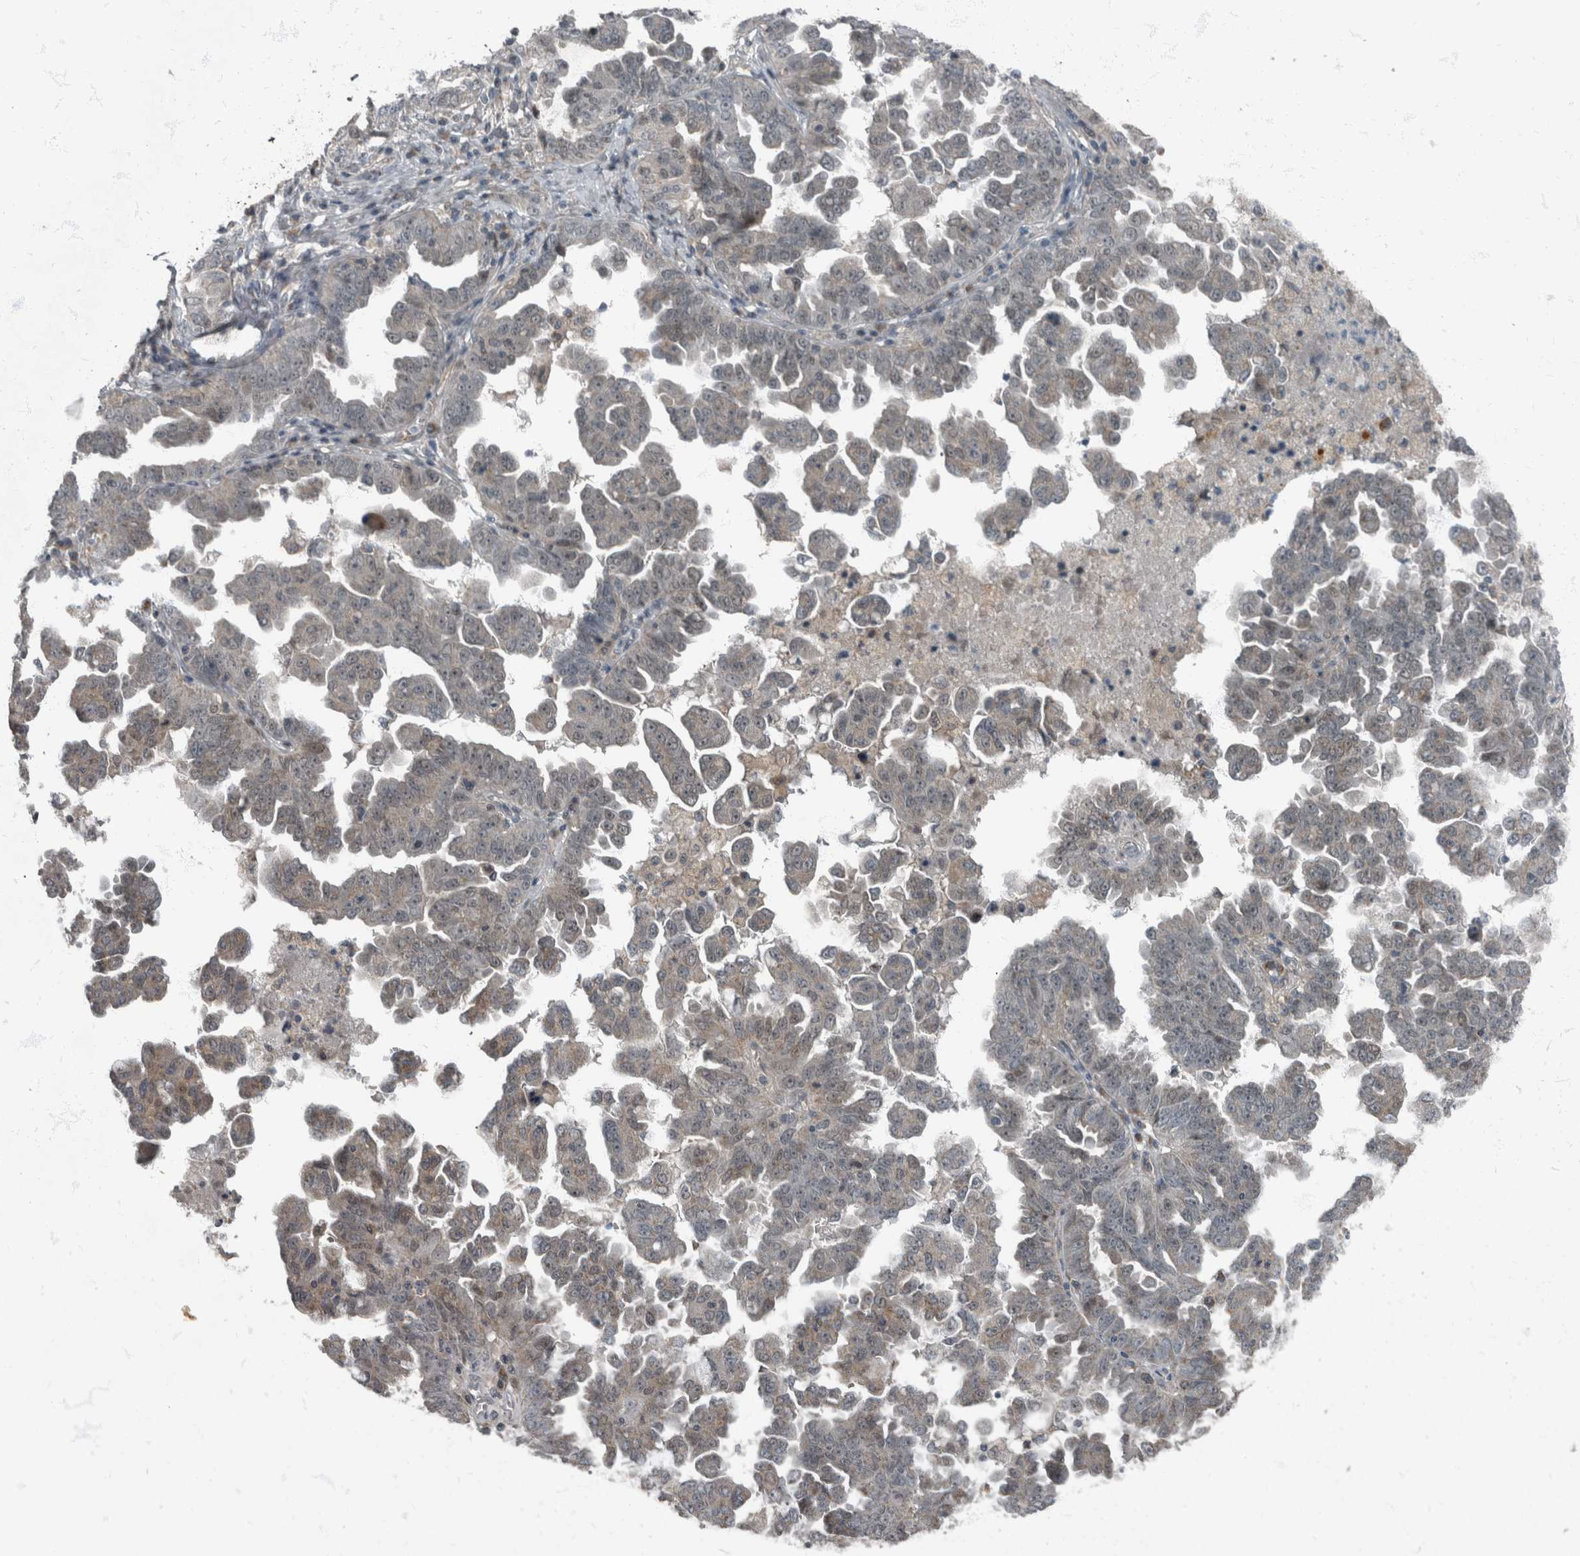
{"staining": {"intensity": "weak", "quantity": "<25%", "location": "cytoplasmic/membranous"}, "tissue": "ovarian cancer", "cell_type": "Tumor cells", "image_type": "cancer", "snomed": [{"axis": "morphology", "description": "Carcinoma, endometroid"}, {"axis": "topography", "description": "Ovary"}], "caption": "DAB immunohistochemical staining of ovarian cancer shows no significant expression in tumor cells.", "gene": "RABGGTB", "patient": {"sex": "female", "age": 62}}